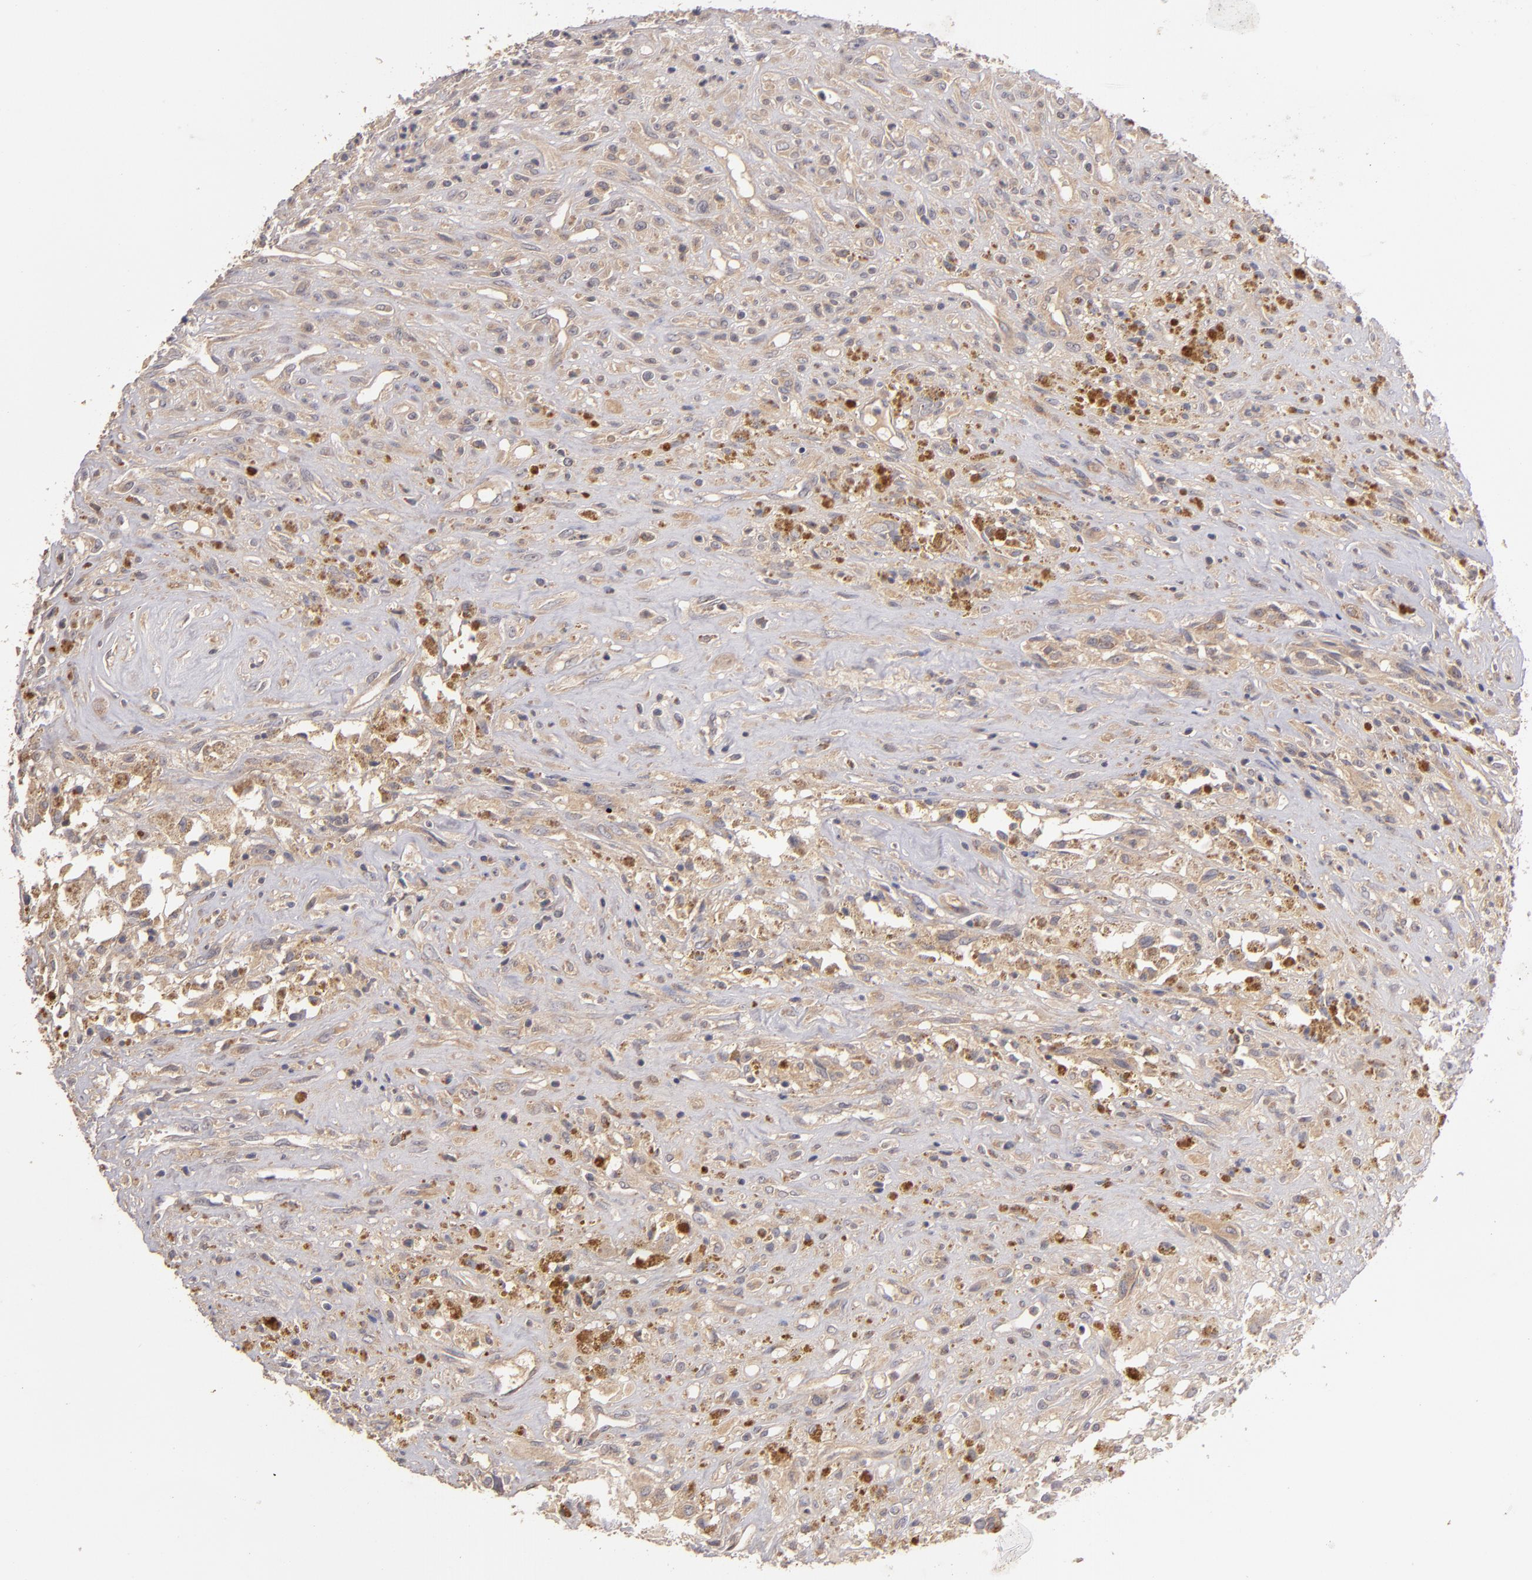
{"staining": {"intensity": "weak", "quantity": "25%-75%", "location": "cytoplasmic/membranous"}, "tissue": "glioma", "cell_type": "Tumor cells", "image_type": "cancer", "snomed": [{"axis": "morphology", "description": "Glioma, malignant, High grade"}, {"axis": "topography", "description": "Brain"}], "caption": "IHC staining of high-grade glioma (malignant), which shows low levels of weak cytoplasmic/membranous positivity in approximately 25%-75% of tumor cells indicating weak cytoplasmic/membranous protein staining. The staining was performed using DAB (brown) for protein detection and nuclei were counterstained in hematoxylin (blue).", "gene": "UPF3B", "patient": {"sex": "male", "age": 66}}